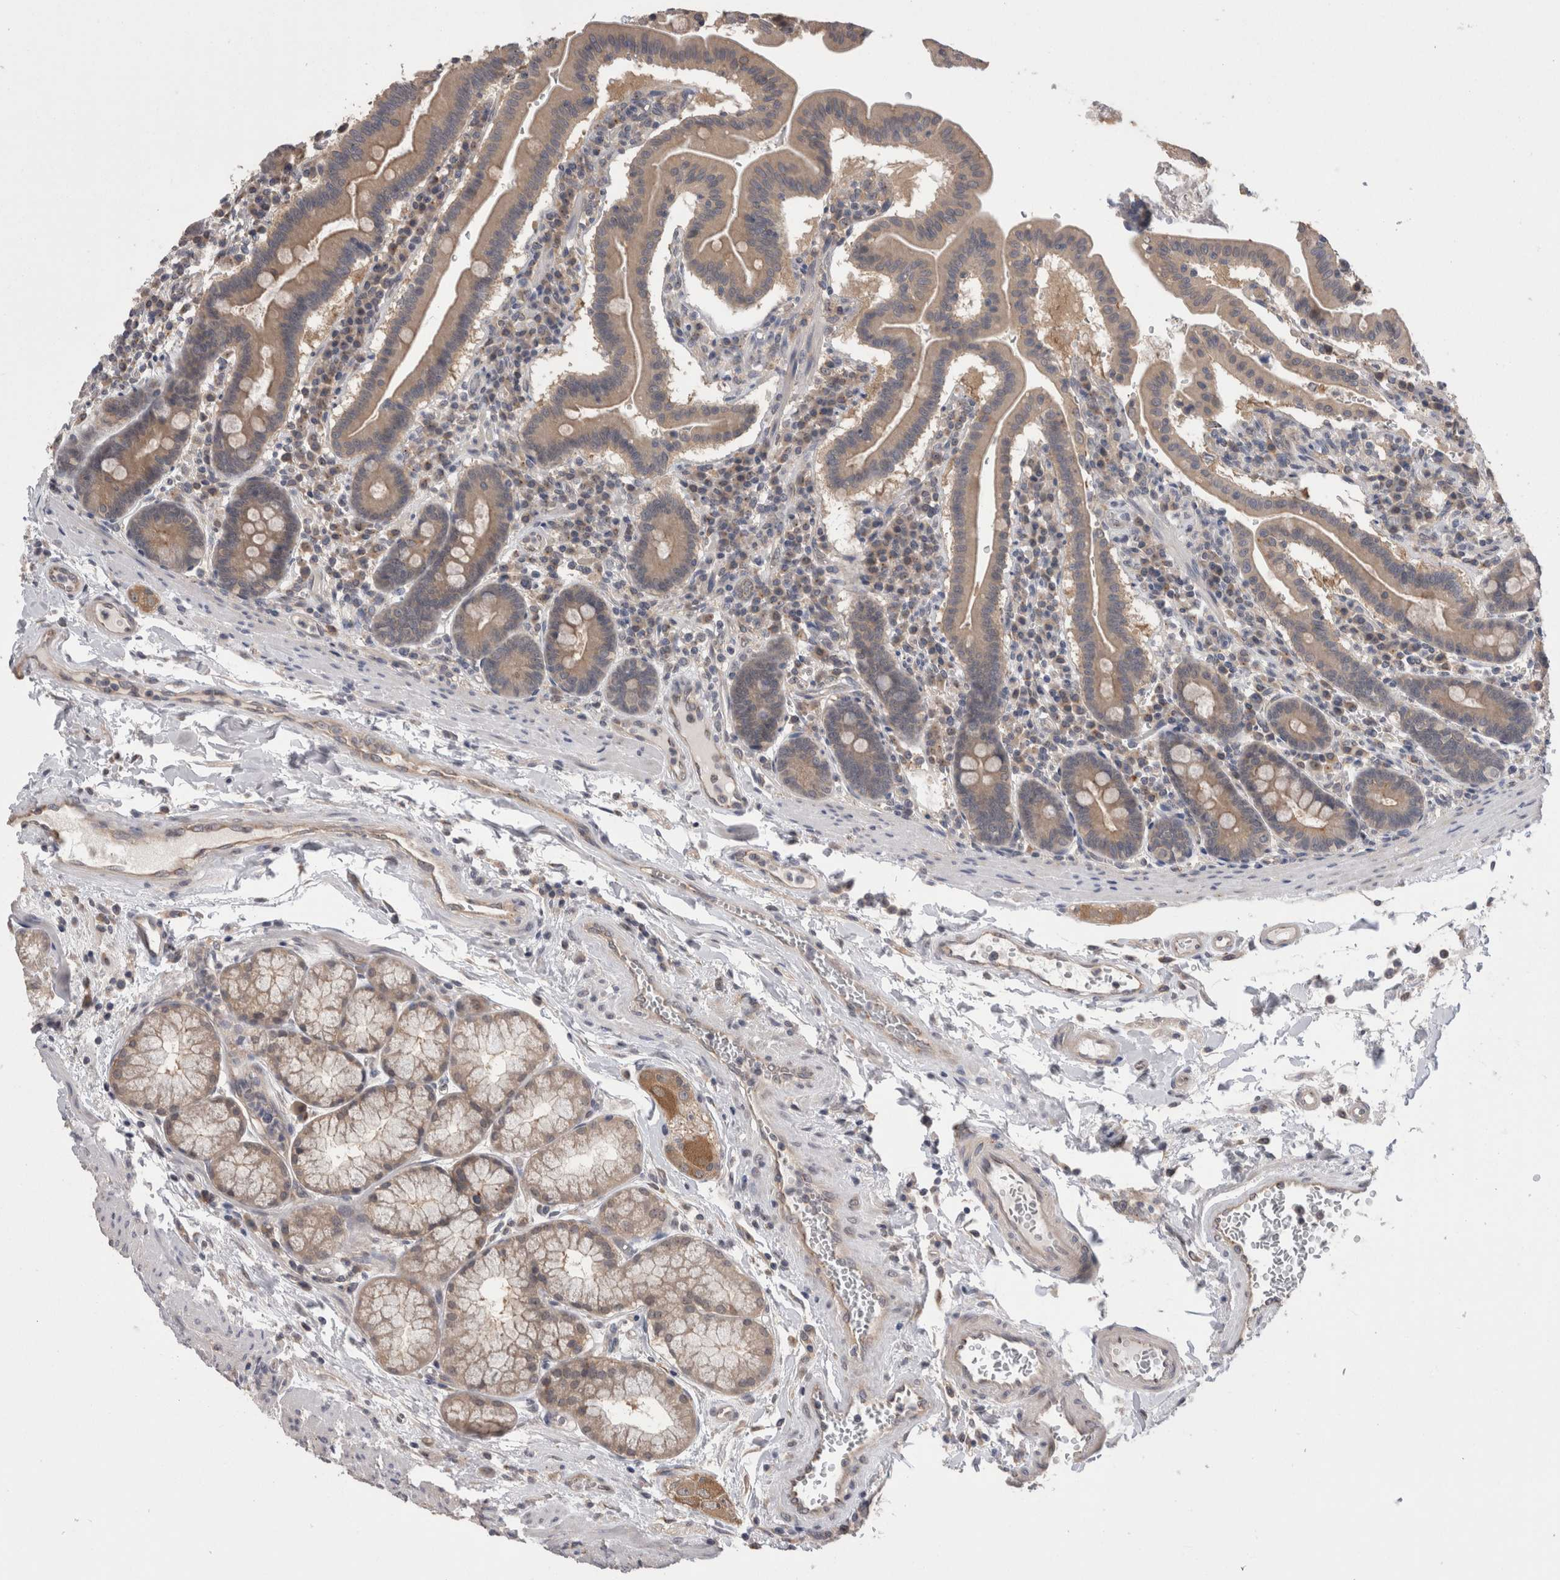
{"staining": {"intensity": "weak", "quantity": ">75%", "location": "cytoplasmic/membranous"}, "tissue": "duodenum", "cell_type": "Glandular cells", "image_type": "normal", "snomed": [{"axis": "morphology", "description": "Normal tissue, NOS"}, {"axis": "morphology", "description": "Adenocarcinoma, NOS"}, {"axis": "topography", "description": "Pancreas"}, {"axis": "topography", "description": "Duodenum"}], "caption": "A micrograph of human duodenum stained for a protein exhibits weak cytoplasmic/membranous brown staining in glandular cells.", "gene": "DCTN6", "patient": {"sex": "male", "age": 50}}